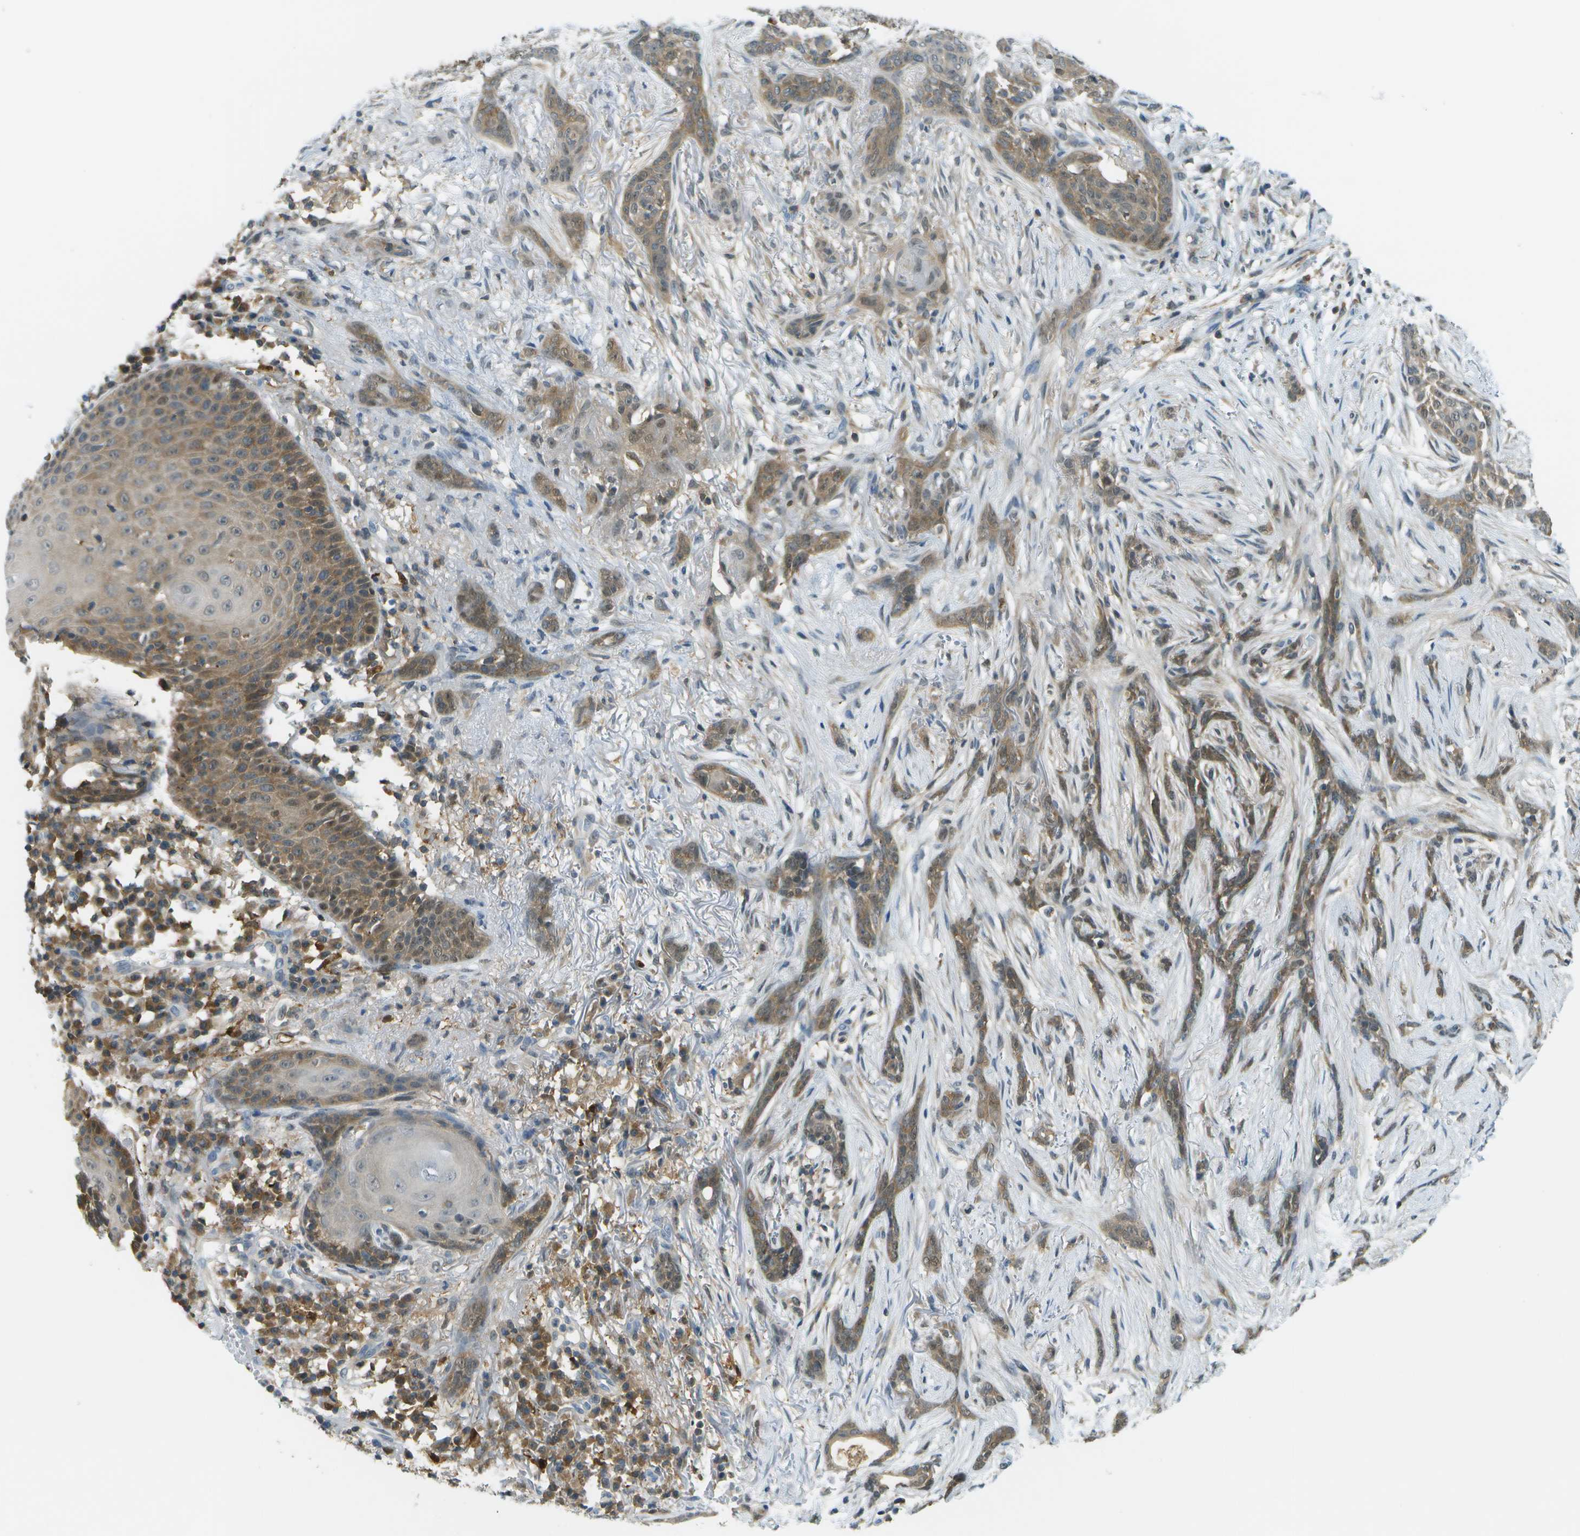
{"staining": {"intensity": "moderate", "quantity": ">75%", "location": "cytoplasmic/membranous"}, "tissue": "skin cancer", "cell_type": "Tumor cells", "image_type": "cancer", "snomed": [{"axis": "morphology", "description": "Basal cell carcinoma"}, {"axis": "morphology", "description": "Adnexal tumor, benign"}, {"axis": "topography", "description": "Skin"}], "caption": "This micrograph demonstrates immunohistochemistry (IHC) staining of basal cell carcinoma (skin), with medium moderate cytoplasmic/membranous staining in approximately >75% of tumor cells.", "gene": "CDH23", "patient": {"sex": "female", "age": 42}}